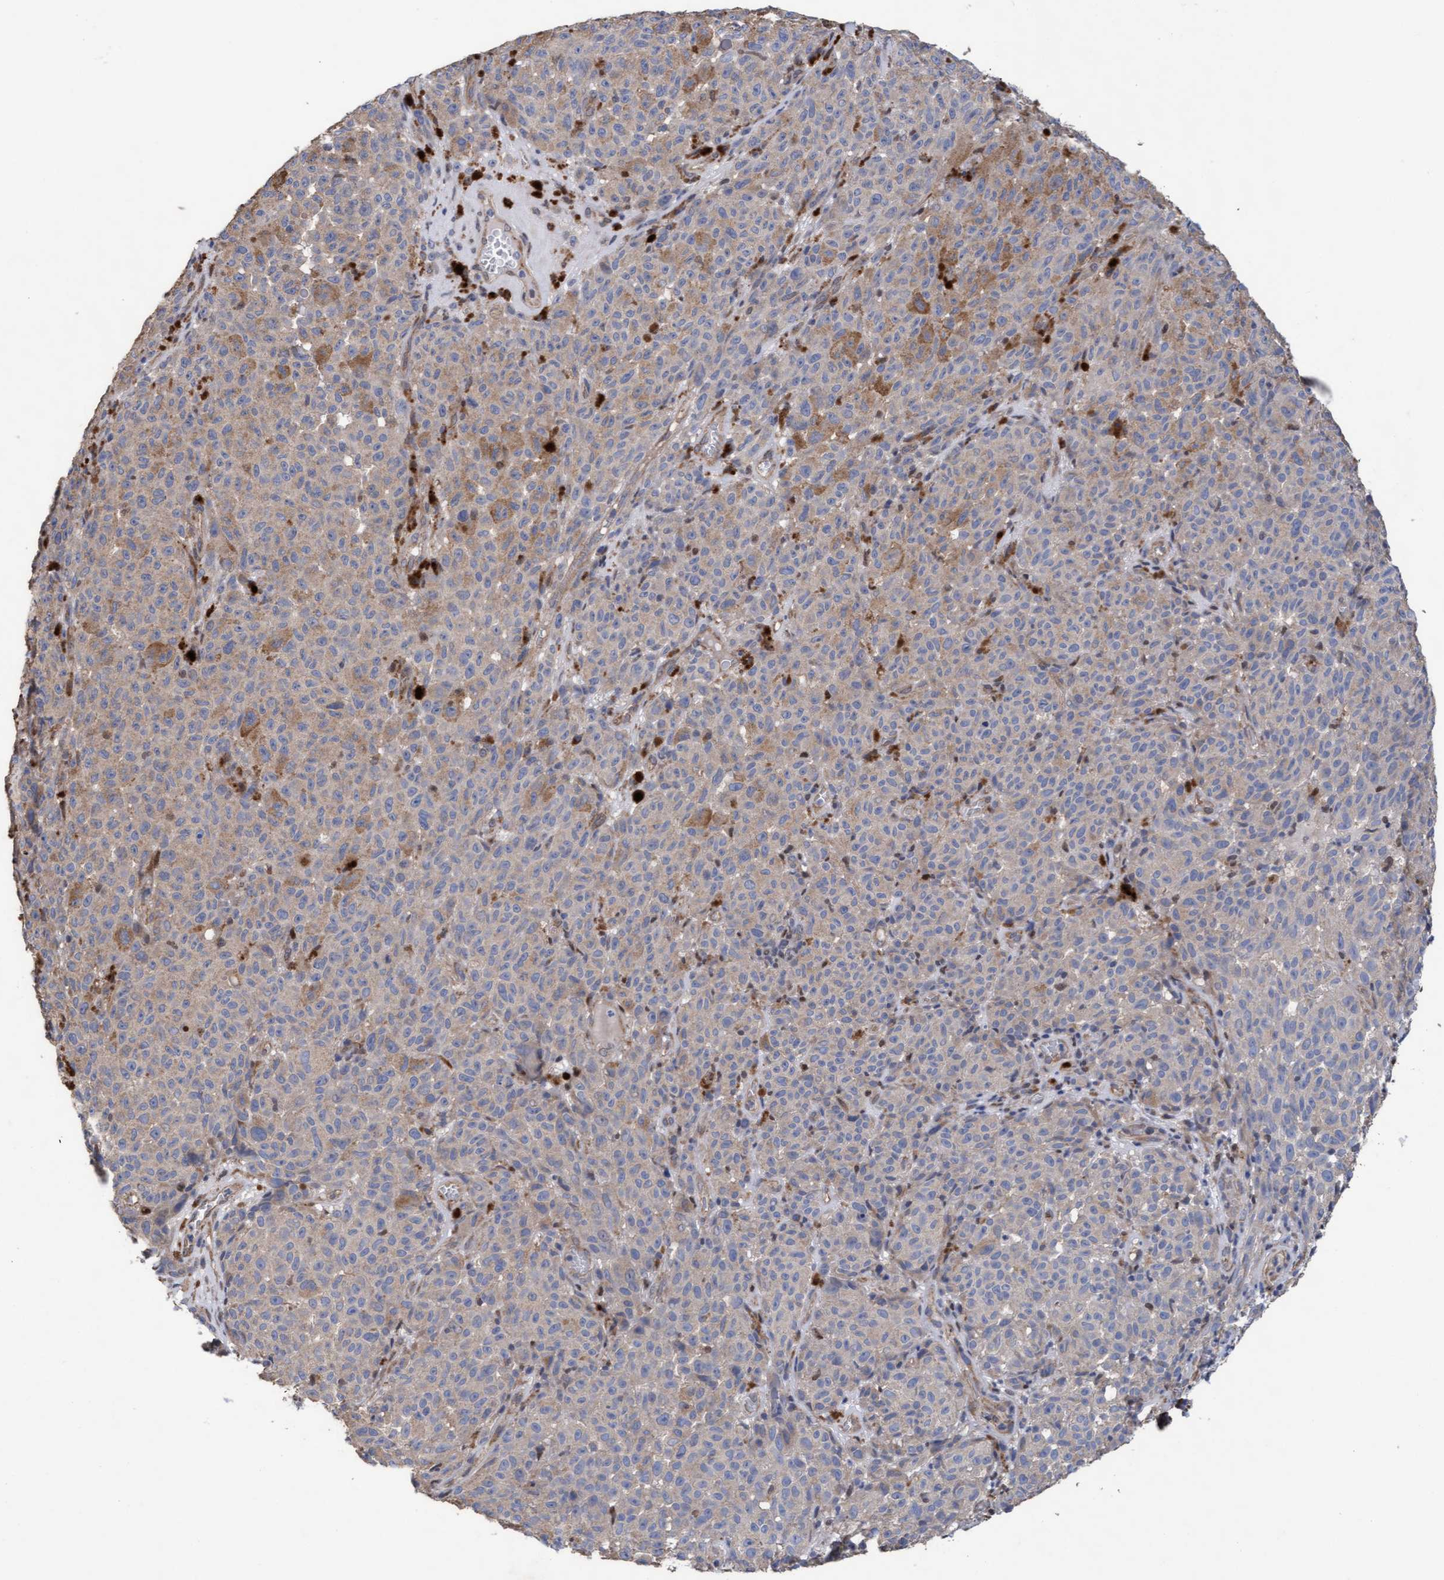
{"staining": {"intensity": "weak", "quantity": "25%-75%", "location": "cytoplasmic/membranous"}, "tissue": "melanoma", "cell_type": "Tumor cells", "image_type": "cancer", "snomed": [{"axis": "morphology", "description": "Malignant melanoma, NOS"}, {"axis": "topography", "description": "Skin"}], "caption": "Protein analysis of malignant melanoma tissue reveals weak cytoplasmic/membranous staining in approximately 25%-75% of tumor cells.", "gene": "MRPL38", "patient": {"sex": "female", "age": 82}}